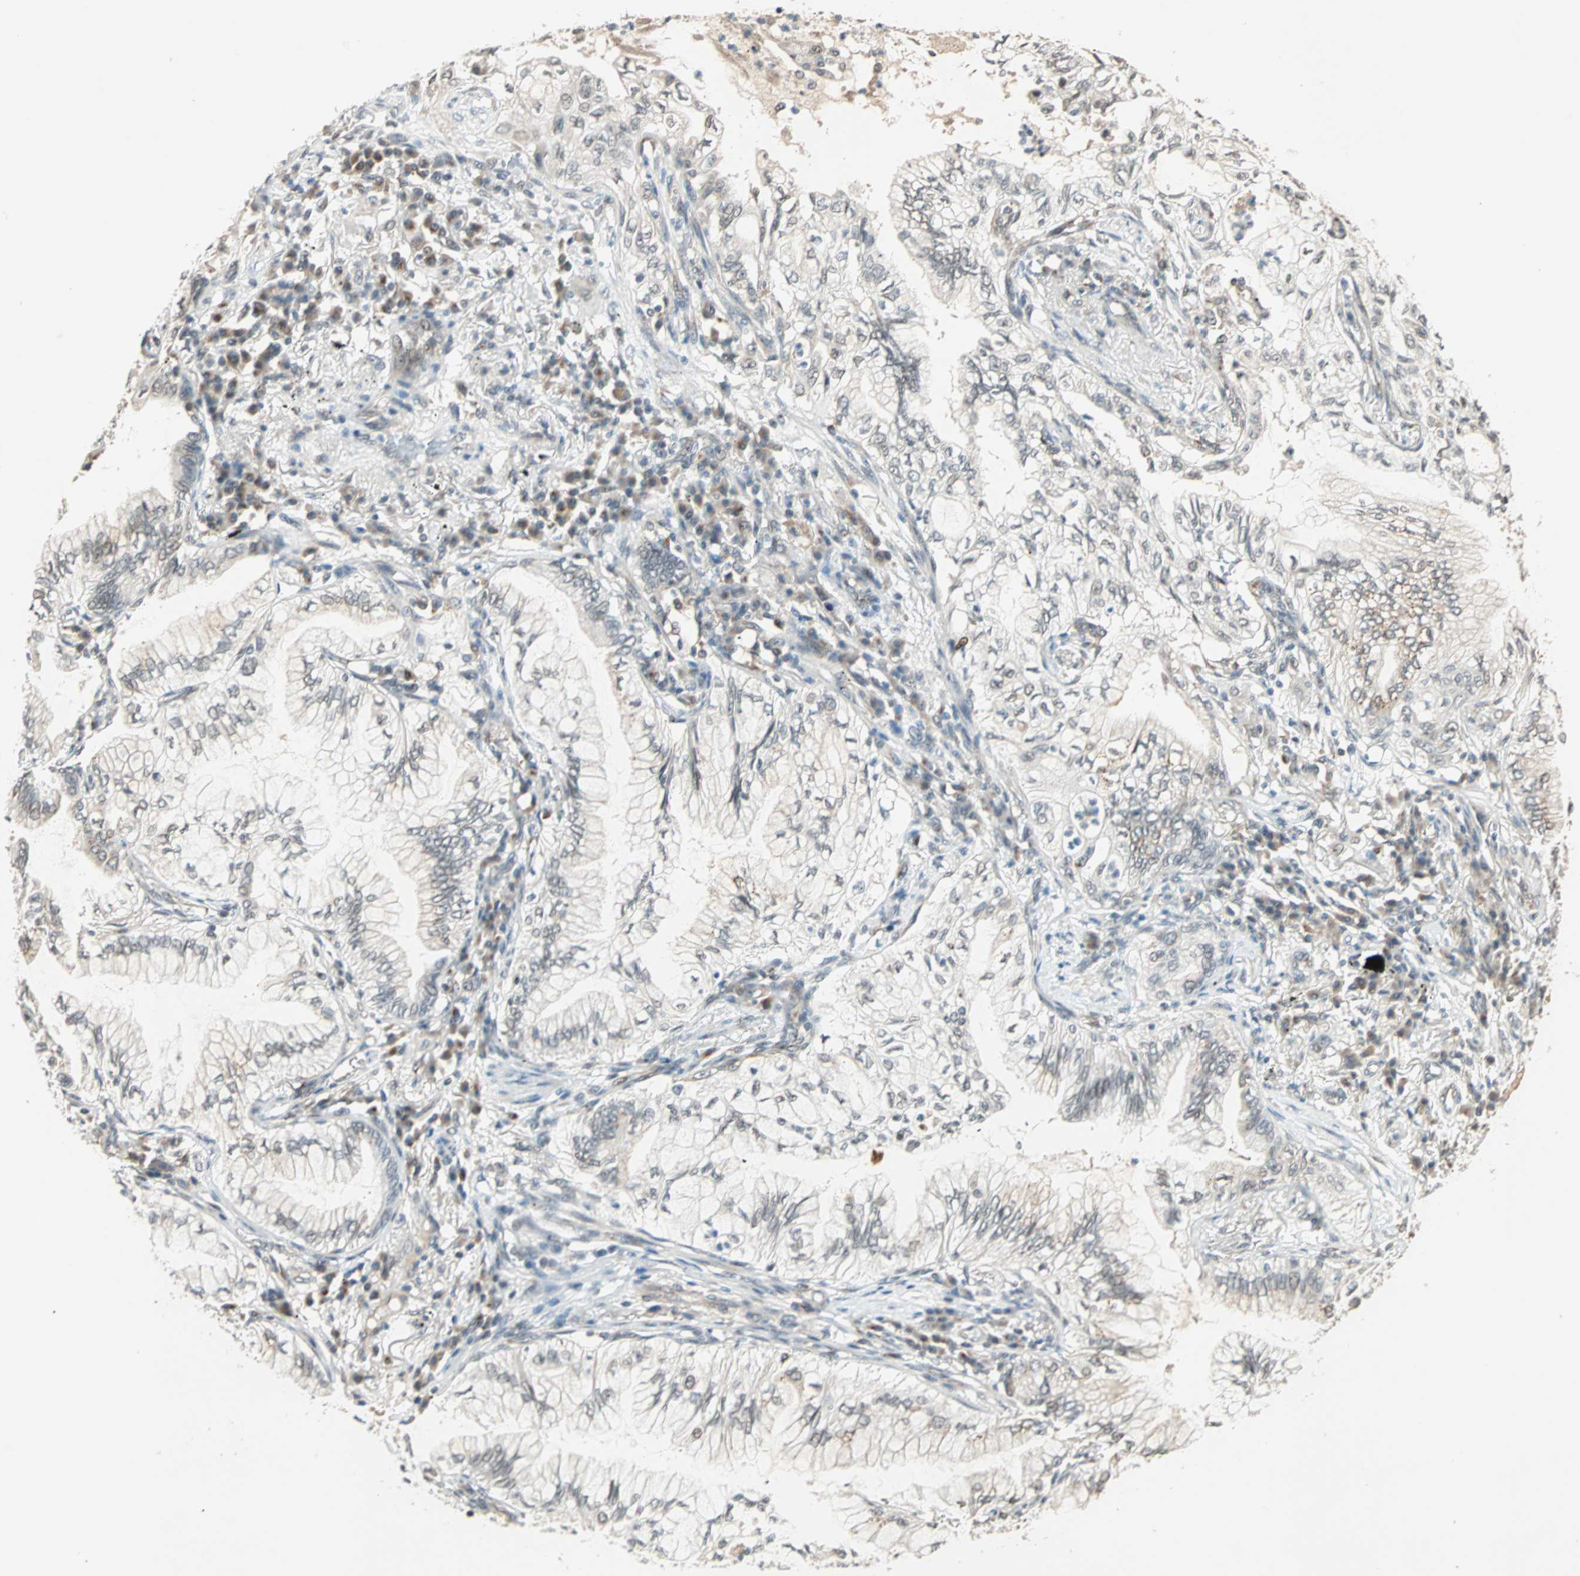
{"staining": {"intensity": "negative", "quantity": "none", "location": "none"}, "tissue": "lung cancer", "cell_type": "Tumor cells", "image_type": "cancer", "snomed": [{"axis": "morphology", "description": "Adenocarcinoma, NOS"}, {"axis": "topography", "description": "Lung"}], "caption": "An image of human lung cancer is negative for staining in tumor cells. (DAB IHC with hematoxylin counter stain).", "gene": "PRDM2", "patient": {"sex": "female", "age": 70}}